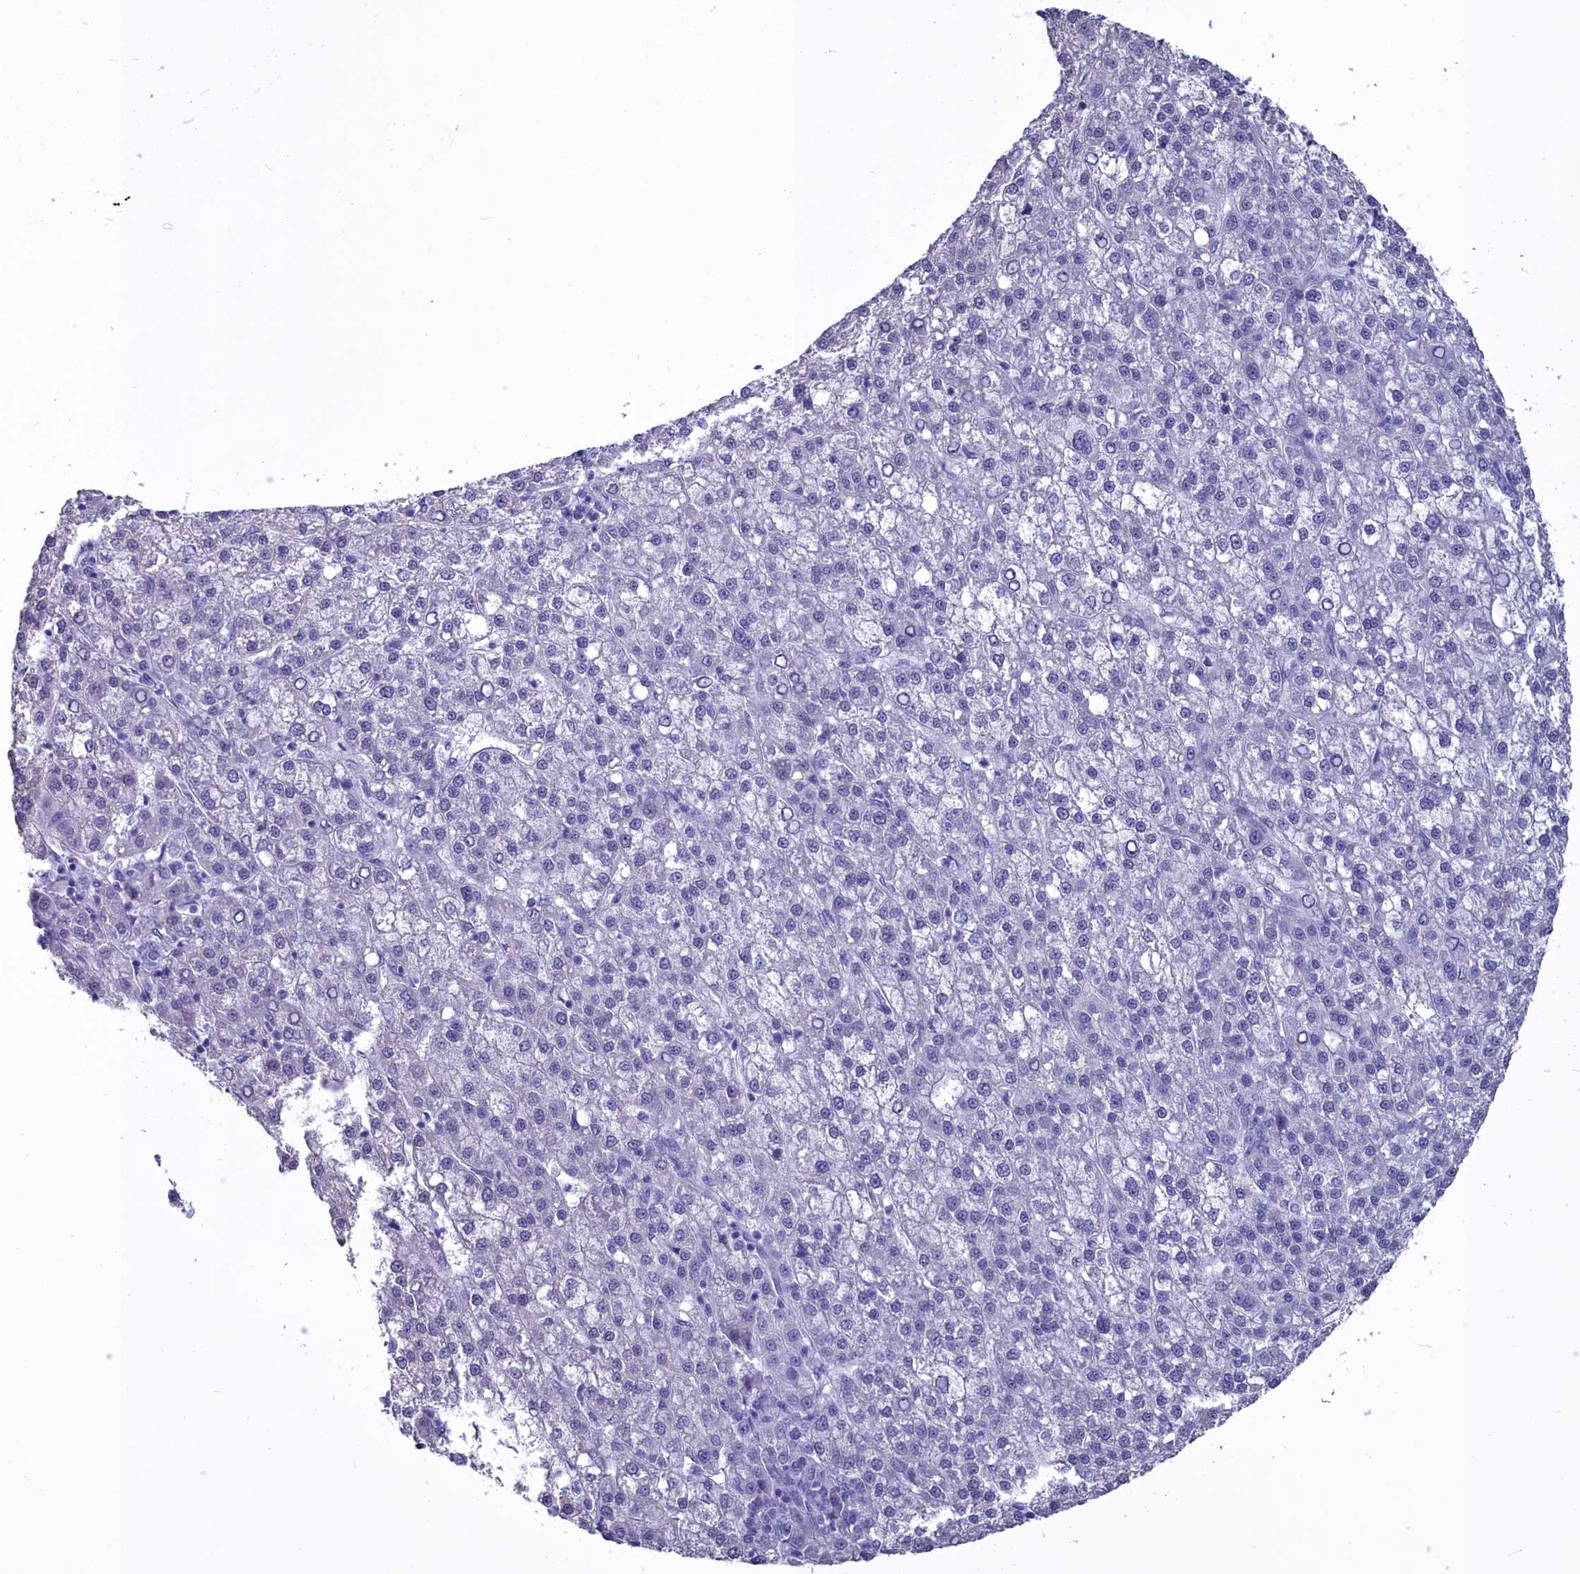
{"staining": {"intensity": "negative", "quantity": "none", "location": "none"}, "tissue": "liver cancer", "cell_type": "Tumor cells", "image_type": "cancer", "snomed": [{"axis": "morphology", "description": "Carcinoma, Hepatocellular, NOS"}, {"axis": "topography", "description": "Liver"}], "caption": "The image reveals no significant staining in tumor cells of liver cancer.", "gene": "MAP6", "patient": {"sex": "female", "age": 58}}